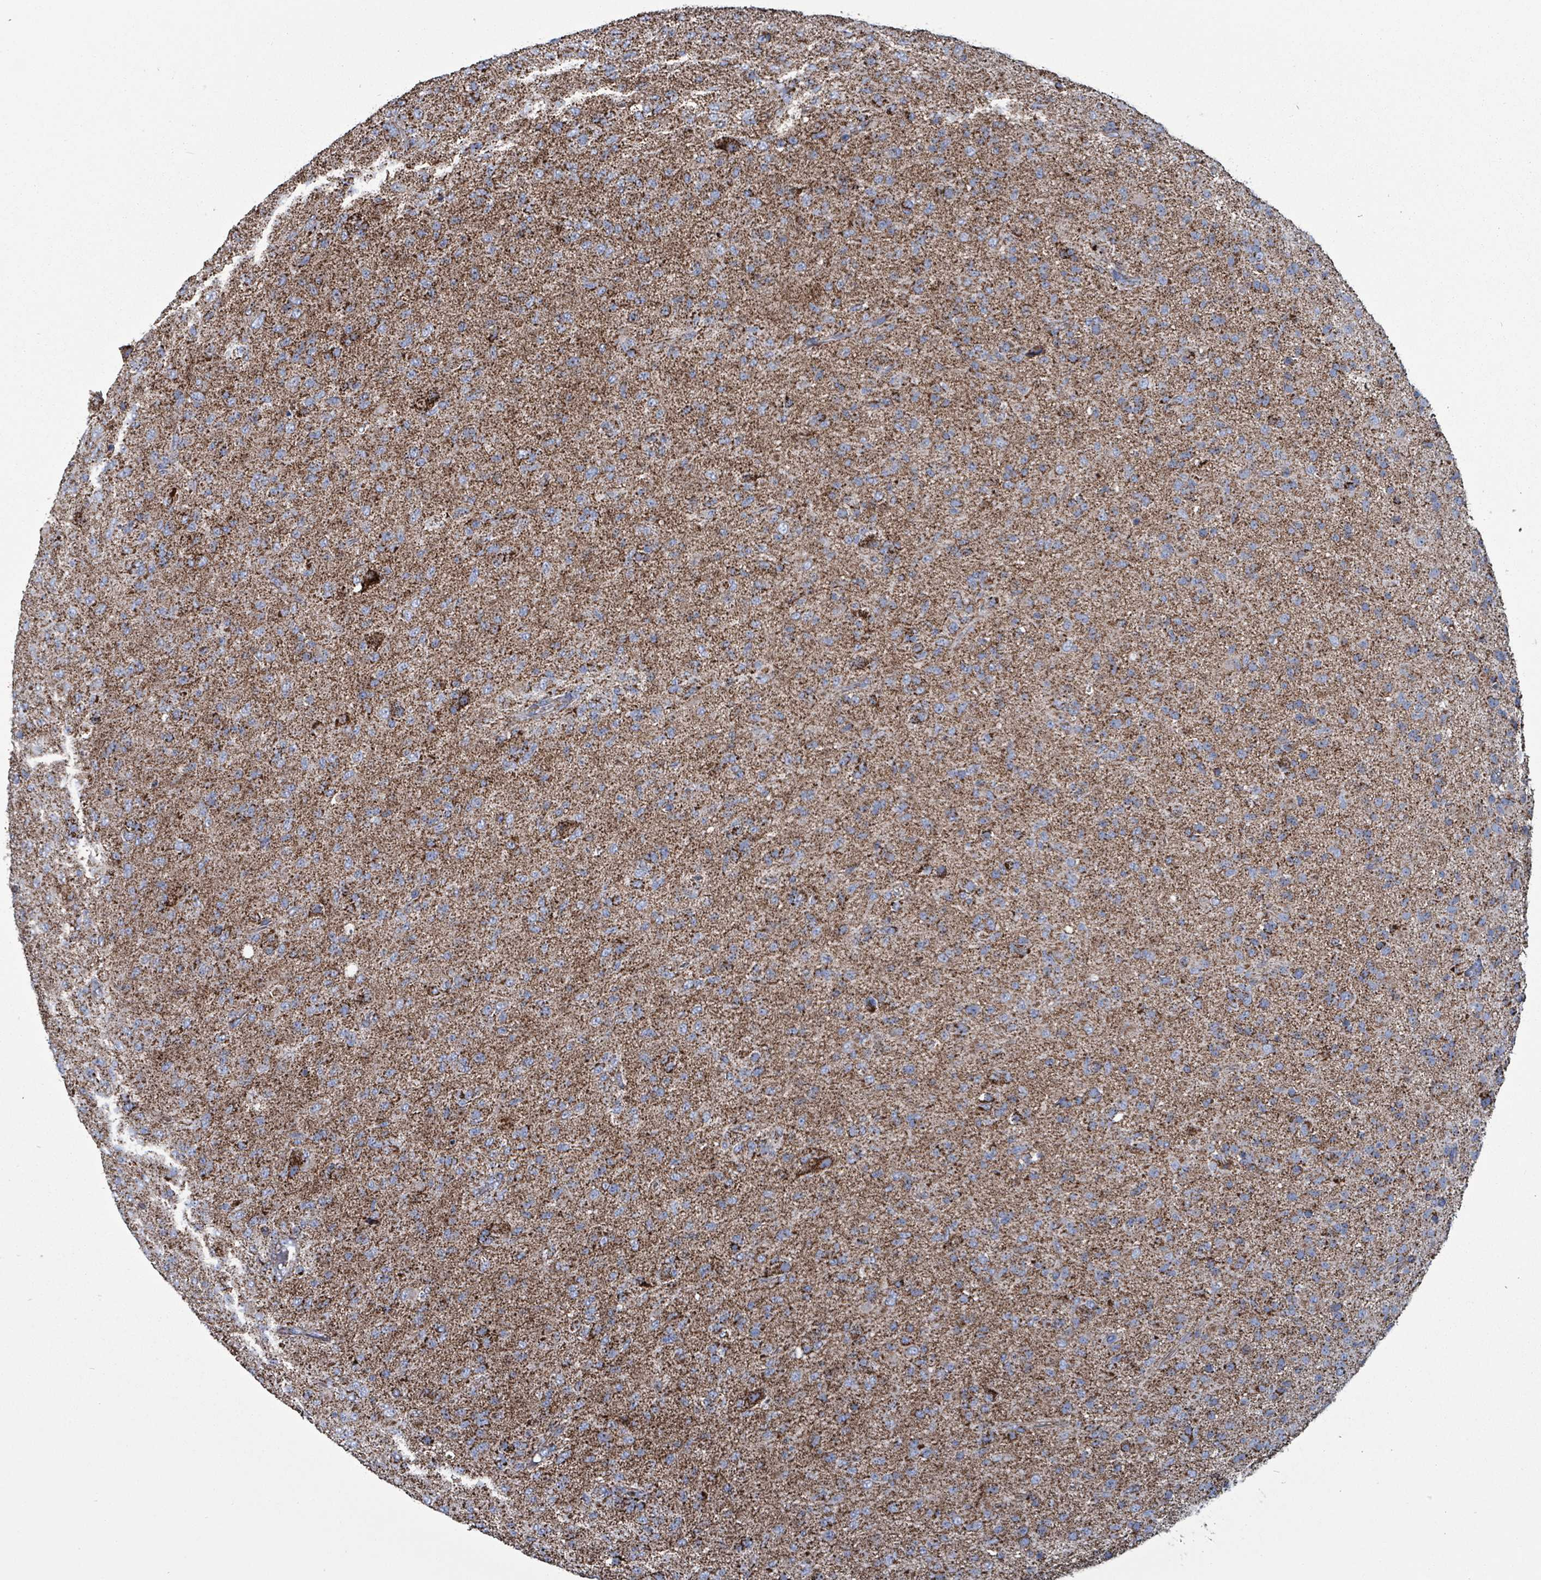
{"staining": {"intensity": "moderate", "quantity": ">75%", "location": "cytoplasmic/membranous"}, "tissue": "glioma", "cell_type": "Tumor cells", "image_type": "cancer", "snomed": [{"axis": "morphology", "description": "Glioma, malignant, Low grade"}, {"axis": "topography", "description": "Brain"}], "caption": "Human low-grade glioma (malignant) stained with a protein marker shows moderate staining in tumor cells.", "gene": "IDH3B", "patient": {"sex": "male", "age": 65}}